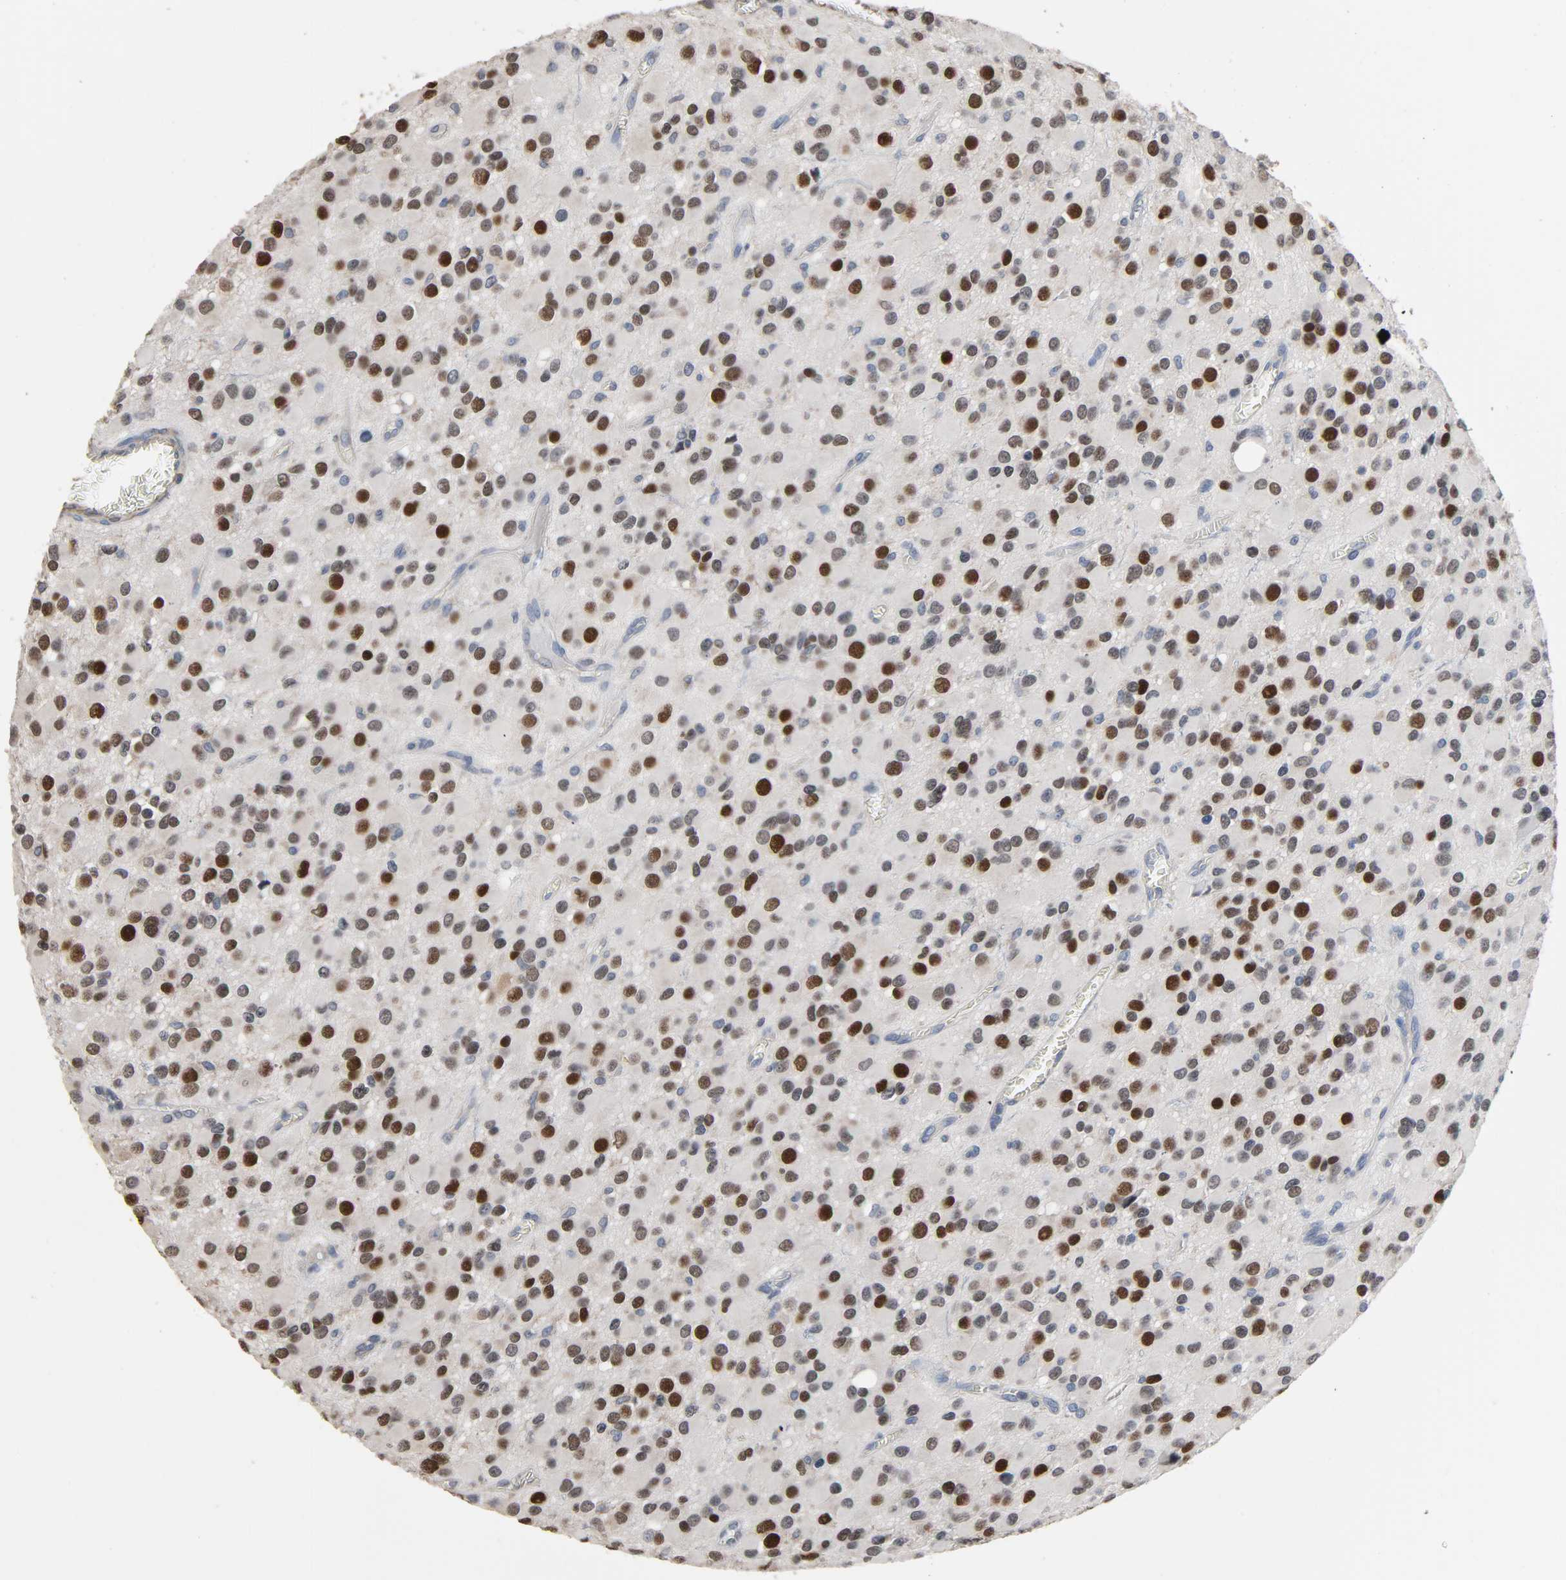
{"staining": {"intensity": "strong", "quantity": ">75%", "location": "nuclear"}, "tissue": "glioma", "cell_type": "Tumor cells", "image_type": "cancer", "snomed": [{"axis": "morphology", "description": "Glioma, malignant, Low grade"}, {"axis": "topography", "description": "Brain"}], "caption": "Protein staining of glioma tissue demonstrates strong nuclear positivity in approximately >75% of tumor cells. (brown staining indicates protein expression, while blue staining denotes nuclei).", "gene": "SOX6", "patient": {"sex": "male", "age": 42}}